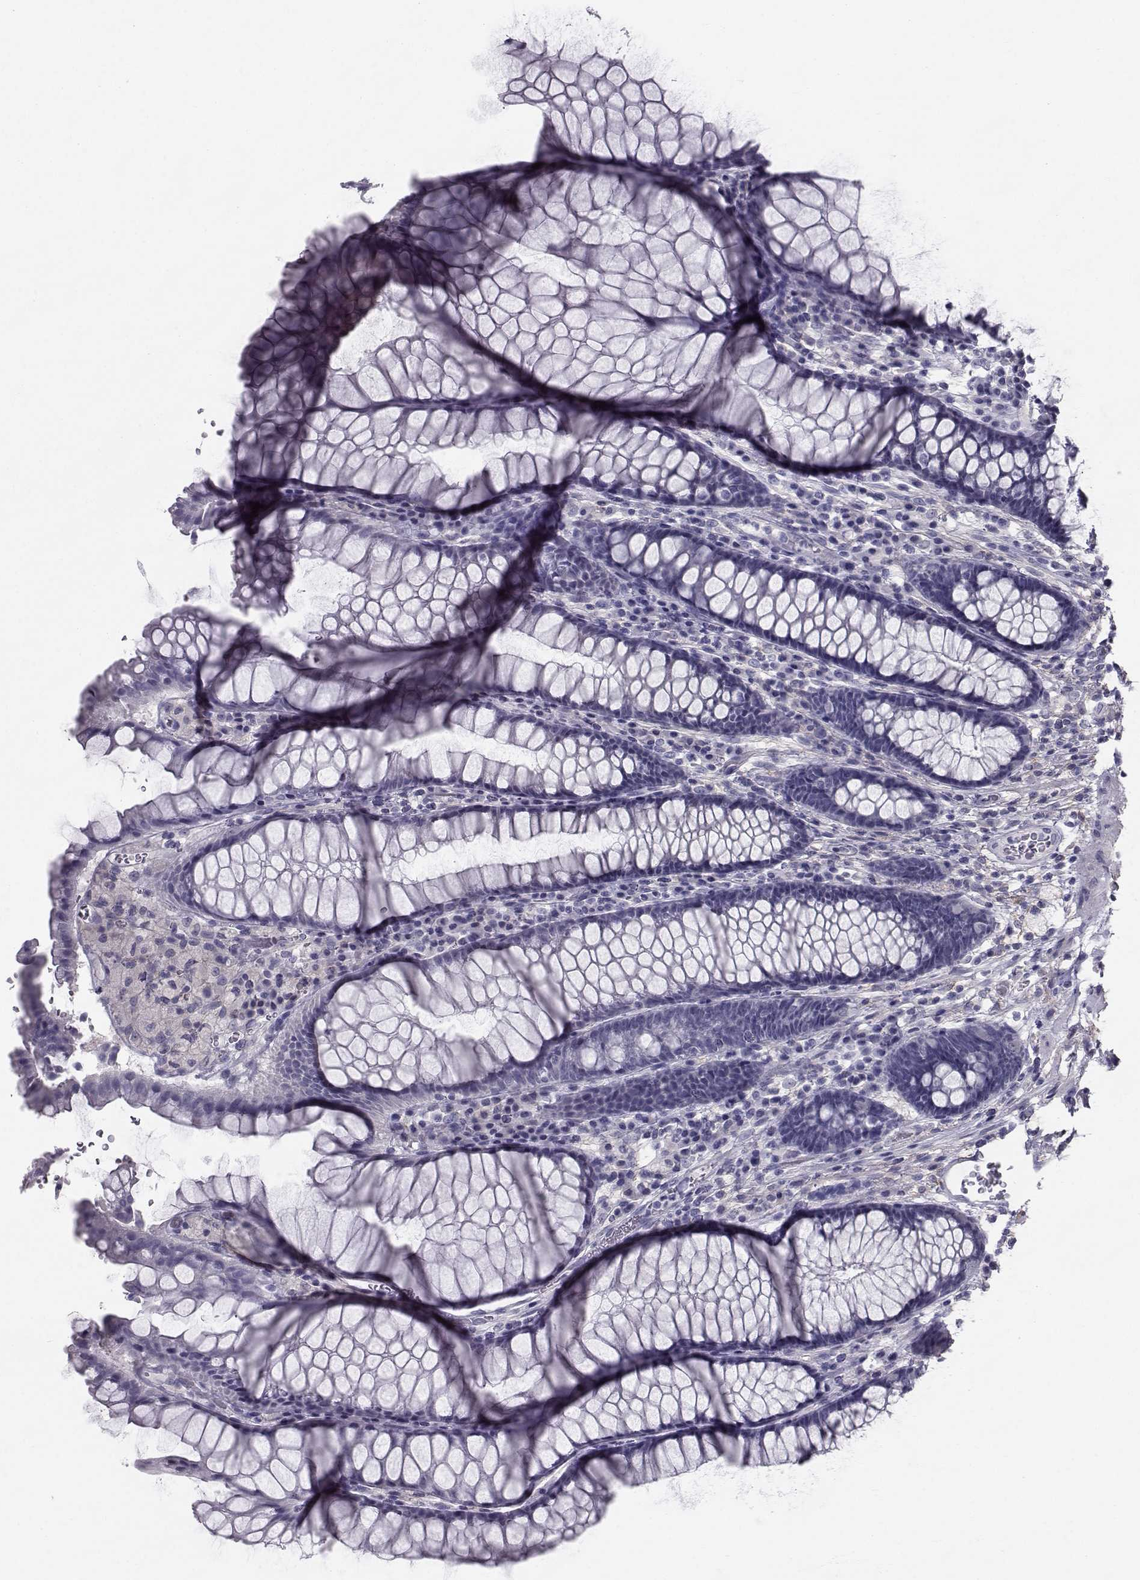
{"staining": {"intensity": "negative", "quantity": "none", "location": "none"}, "tissue": "rectum", "cell_type": "Glandular cells", "image_type": "normal", "snomed": [{"axis": "morphology", "description": "Normal tissue, NOS"}, {"axis": "topography", "description": "Rectum"}], "caption": "Glandular cells show no significant positivity in benign rectum.", "gene": "SPDYE4", "patient": {"sex": "female", "age": 68}}